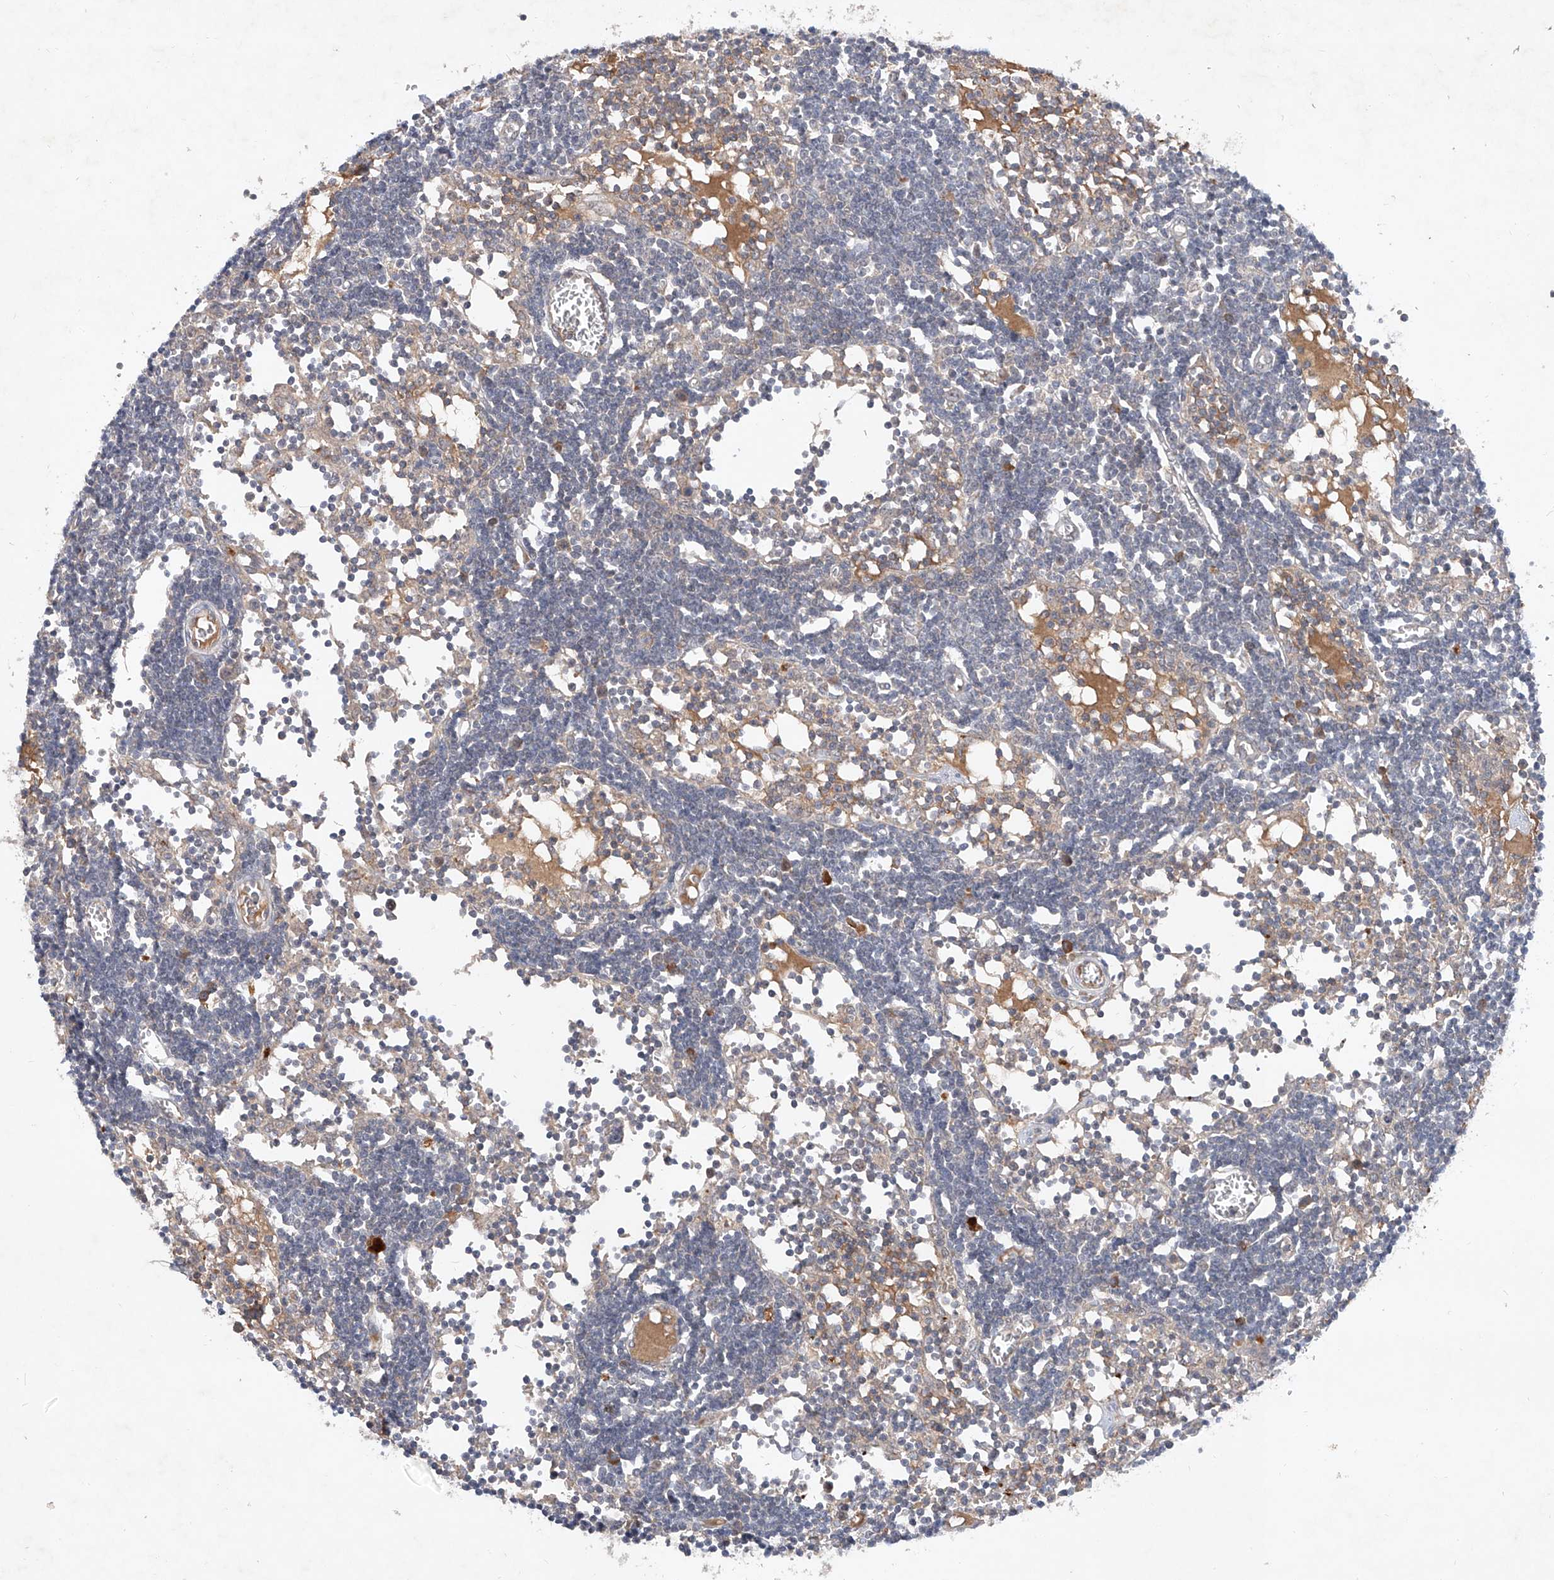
{"staining": {"intensity": "negative", "quantity": "none", "location": "none"}, "tissue": "lymph node", "cell_type": "Germinal center cells", "image_type": "normal", "snomed": [{"axis": "morphology", "description": "Normal tissue, NOS"}, {"axis": "topography", "description": "Lymph node"}], "caption": "Immunohistochemical staining of unremarkable lymph node exhibits no significant staining in germinal center cells.", "gene": "FAM135A", "patient": {"sex": "female", "age": 11}}